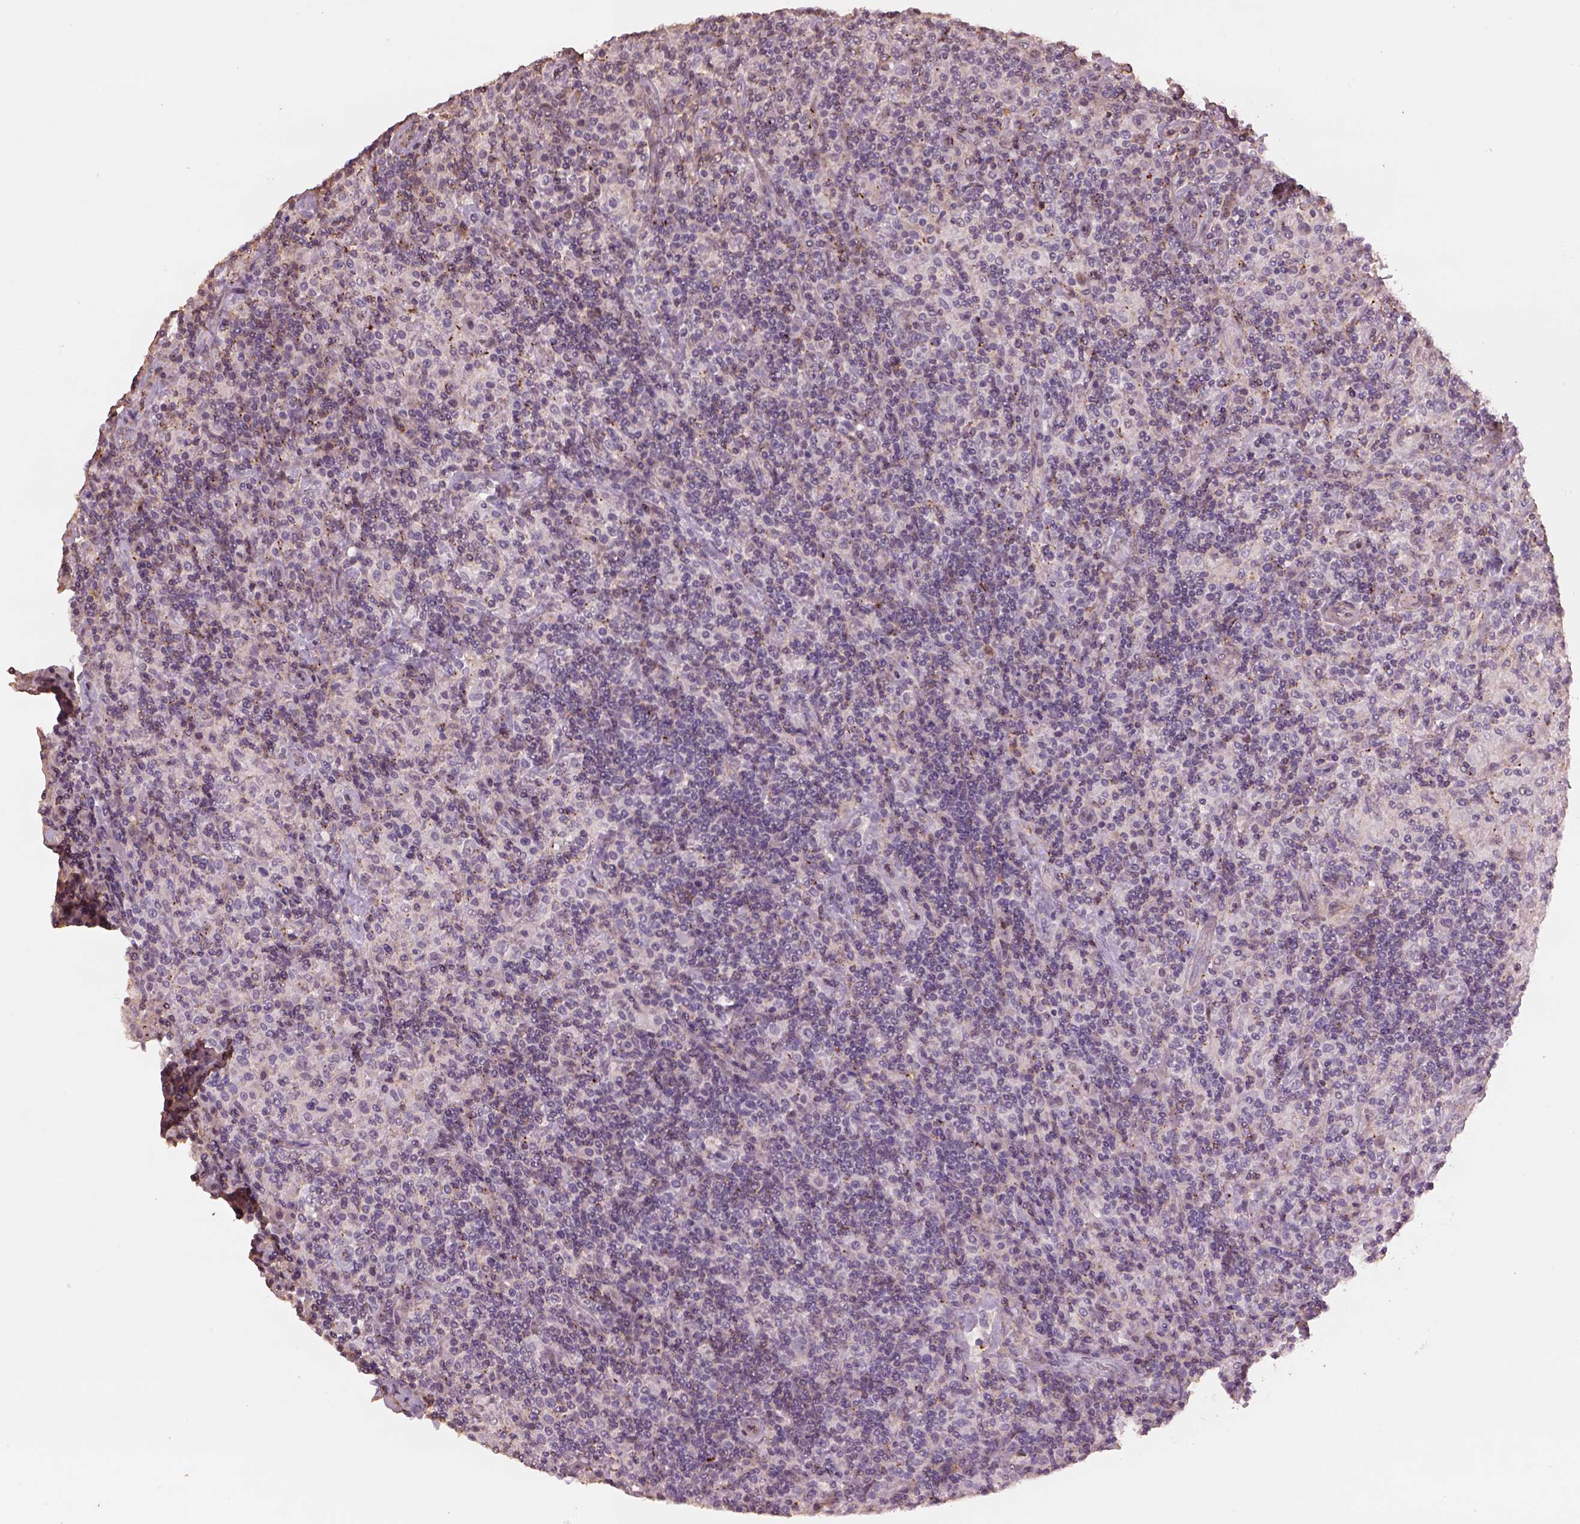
{"staining": {"intensity": "negative", "quantity": "none", "location": "none"}, "tissue": "lymphoma", "cell_type": "Tumor cells", "image_type": "cancer", "snomed": [{"axis": "morphology", "description": "Hodgkin's disease, NOS"}, {"axis": "topography", "description": "Lymph node"}], "caption": "High magnification brightfield microscopy of Hodgkin's disease stained with DAB (brown) and counterstained with hematoxylin (blue): tumor cells show no significant positivity. (DAB (3,3'-diaminobenzidine) immunohistochemistry (IHC), high magnification).", "gene": "LIN7A", "patient": {"sex": "male", "age": 70}}